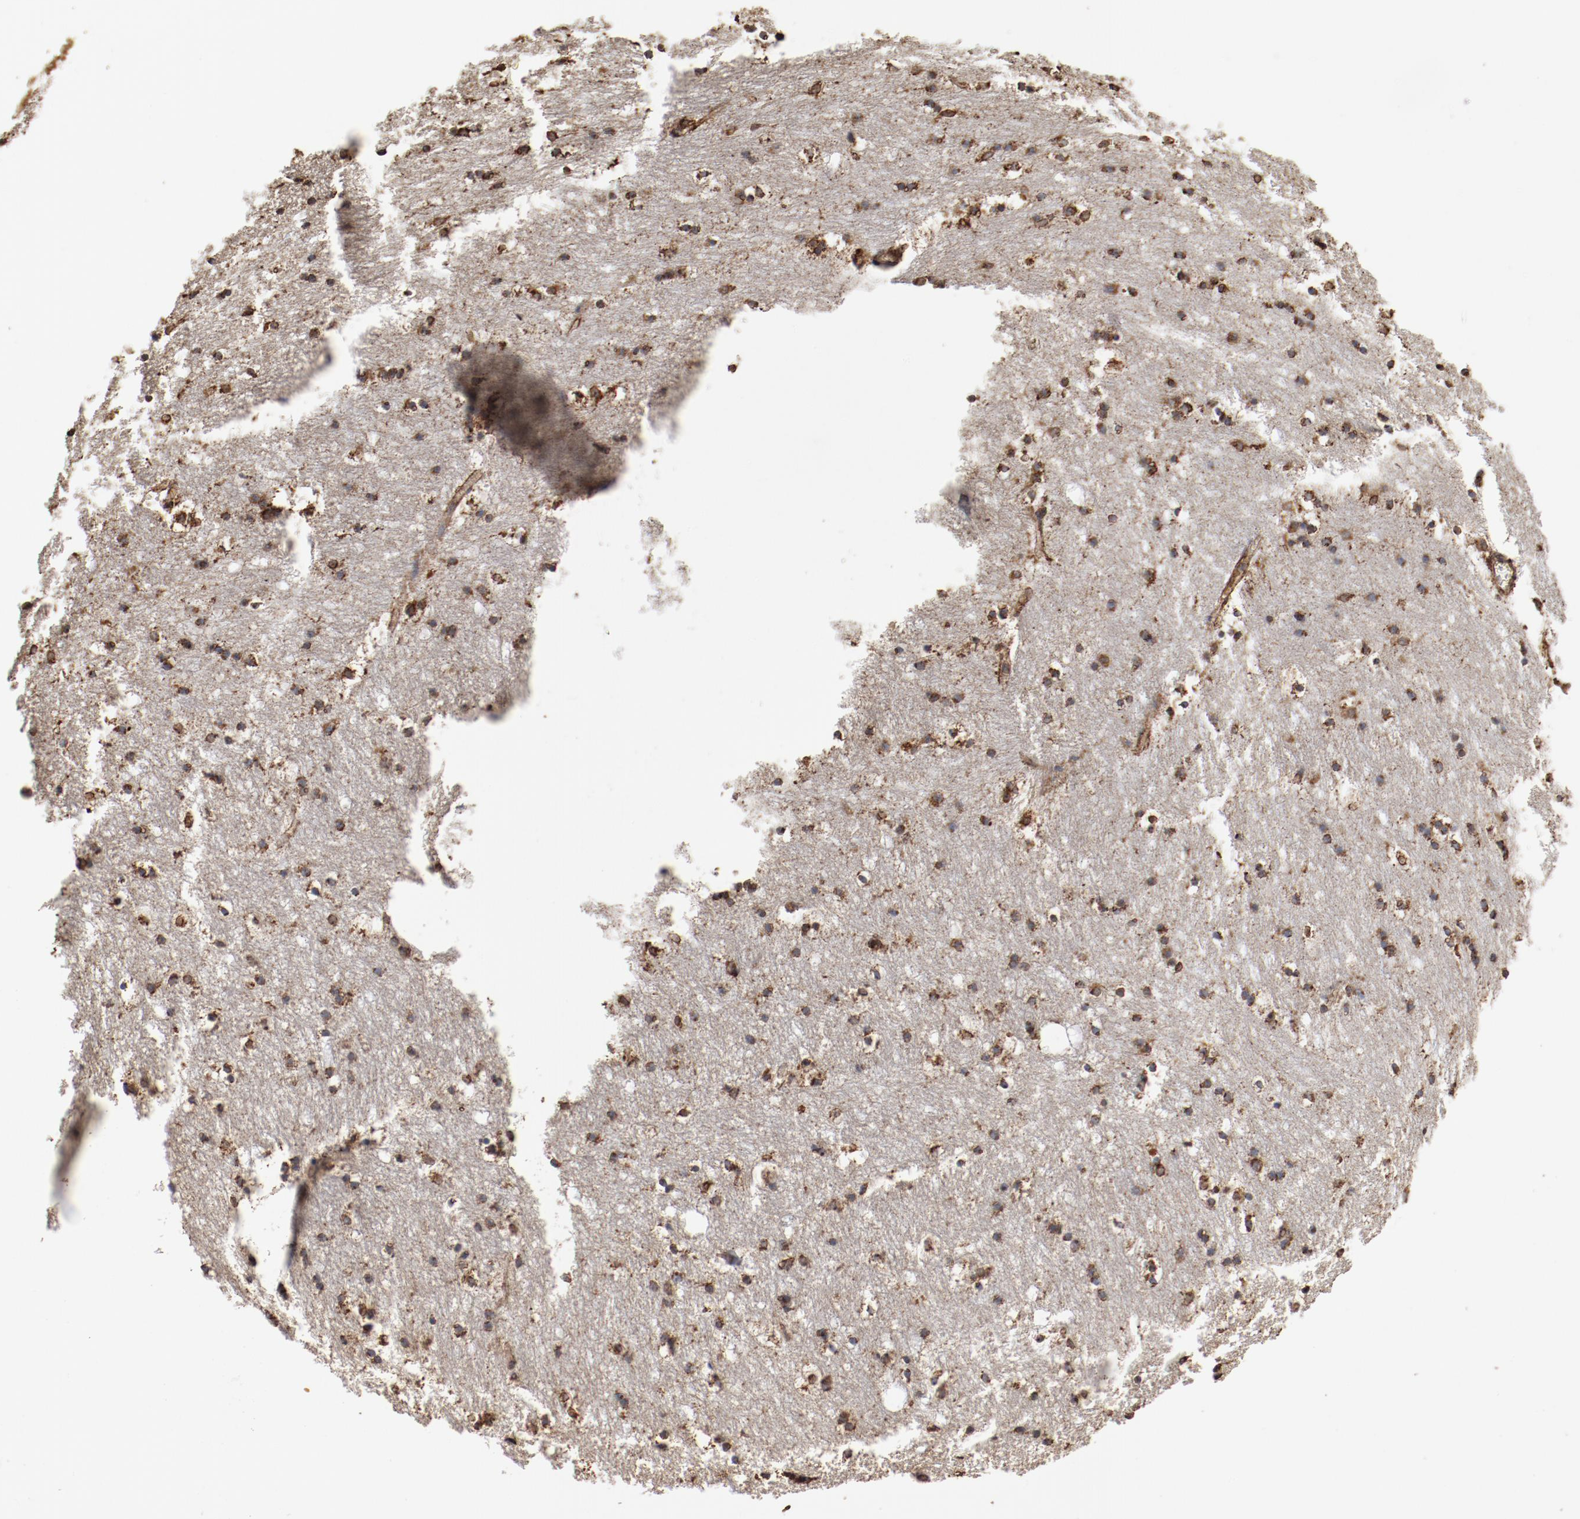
{"staining": {"intensity": "weak", "quantity": "25%-75%", "location": "cytoplasmic/membranous"}, "tissue": "caudate", "cell_type": "Glial cells", "image_type": "normal", "snomed": [{"axis": "morphology", "description": "Normal tissue, NOS"}, {"axis": "topography", "description": "Lateral ventricle wall"}], "caption": "Protein expression analysis of benign human caudate reveals weak cytoplasmic/membranous expression in about 25%-75% of glial cells. (DAB (3,3'-diaminobenzidine) IHC, brown staining for protein, blue staining for nuclei).", "gene": "PDIA3", "patient": {"sex": "male", "age": 45}}